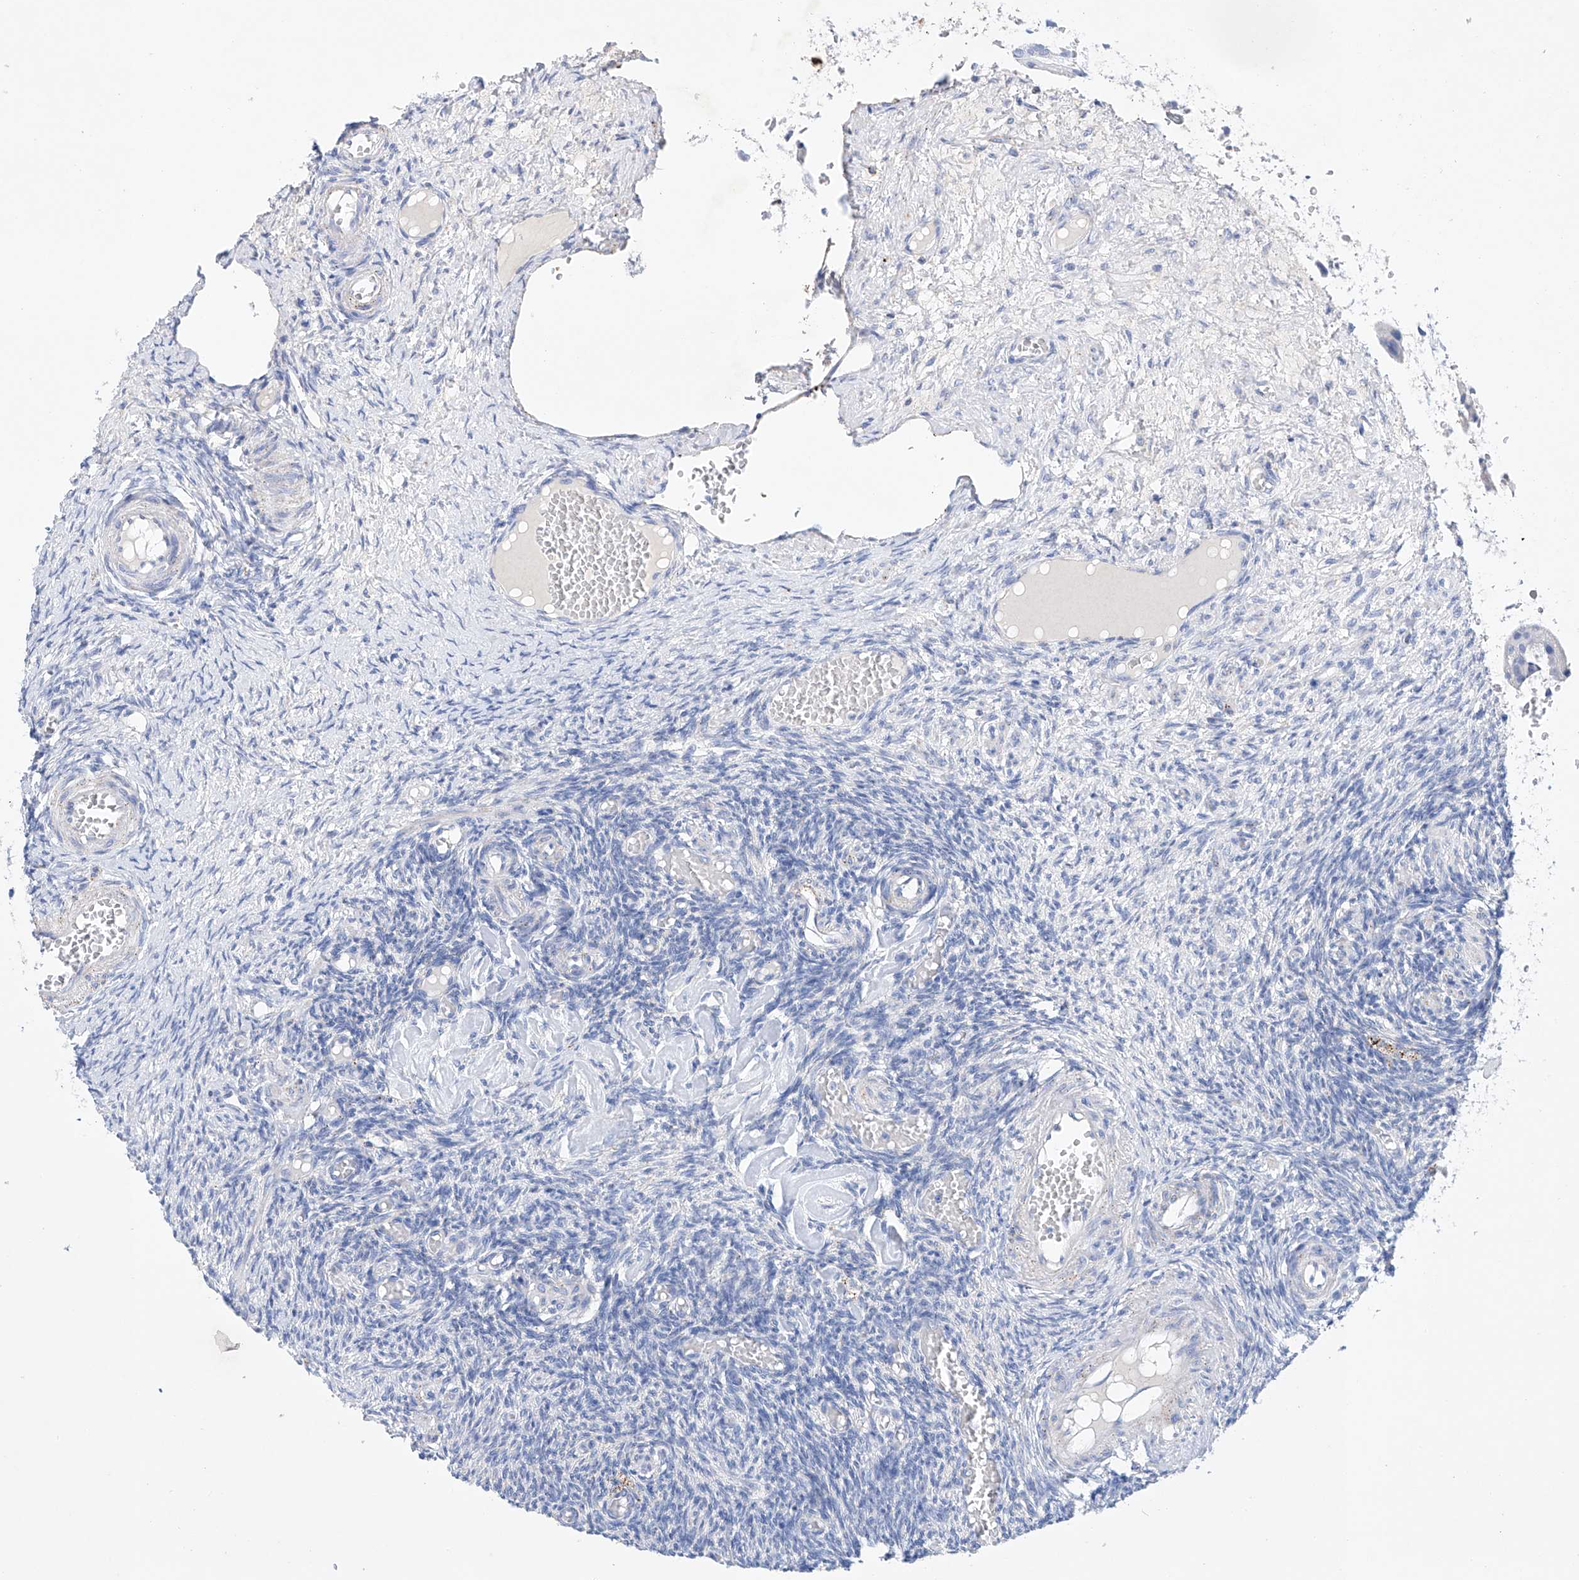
{"staining": {"intensity": "negative", "quantity": "none", "location": "none"}, "tissue": "ovary", "cell_type": "Ovarian stroma cells", "image_type": "normal", "snomed": [{"axis": "morphology", "description": "Normal tissue, NOS"}, {"axis": "topography", "description": "Ovary"}], "caption": "A high-resolution micrograph shows immunohistochemistry staining of benign ovary, which exhibits no significant staining in ovarian stroma cells.", "gene": "LURAP1", "patient": {"sex": "female", "age": 27}}